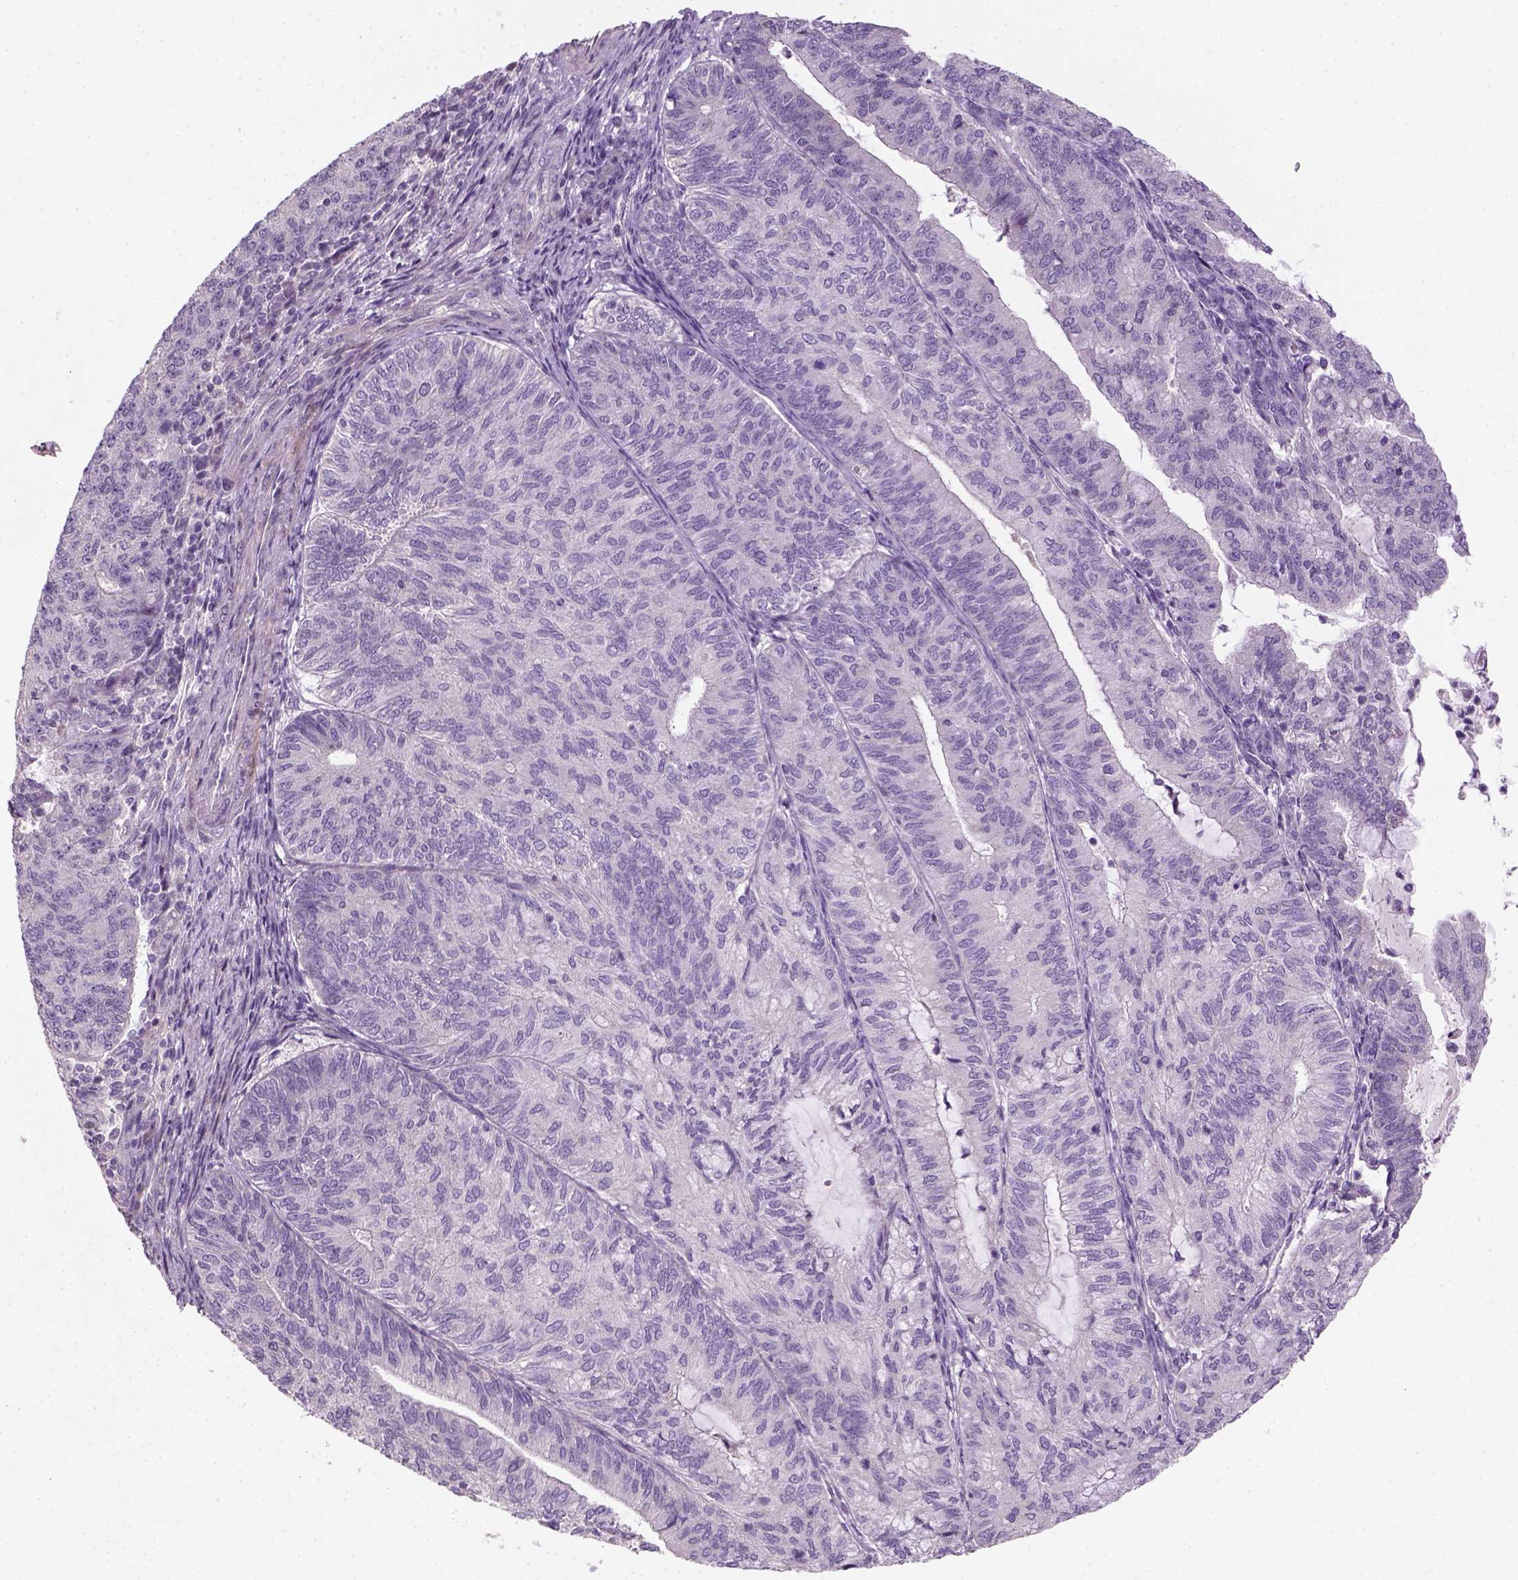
{"staining": {"intensity": "negative", "quantity": "none", "location": "none"}, "tissue": "endometrial cancer", "cell_type": "Tumor cells", "image_type": "cancer", "snomed": [{"axis": "morphology", "description": "Adenocarcinoma, NOS"}, {"axis": "topography", "description": "Endometrium"}], "caption": "The IHC micrograph has no significant staining in tumor cells of adenocarcinoma (endometrial) tissue.", "gene": "NUDT6", "patient": {"sex": "female", "age": 82}}